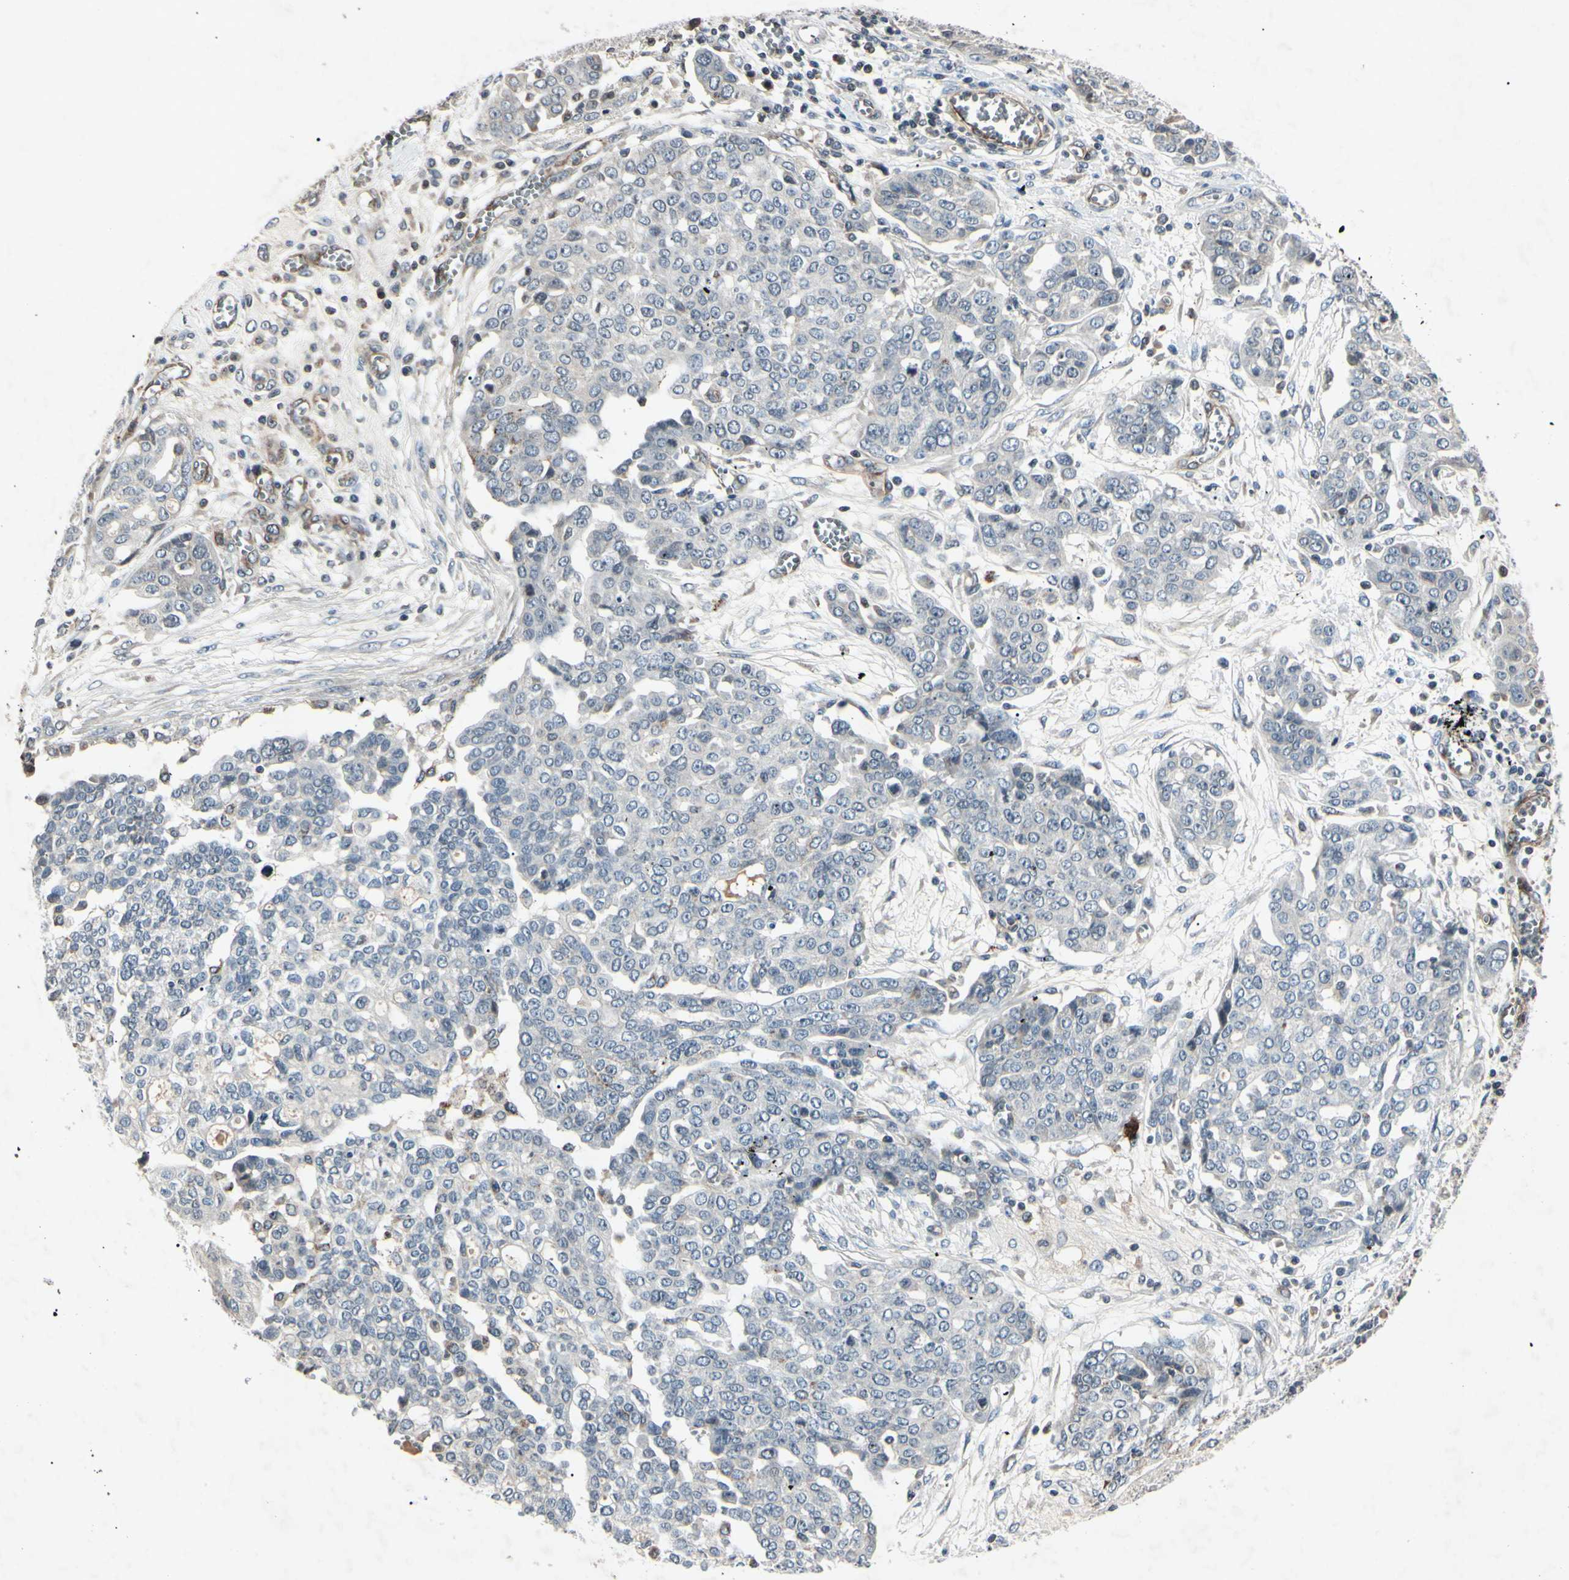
{"staining": {"intensity": "negative", "quantity": "none", "location": "none"}, "tissue": "ovarian cancer", "cell_type": "Tumor cells", "image_type": "cancer", "snomed": [{"axis": "morphology", "description": "Cystadenocarcinoma, serous, NOS"}, {"axis": "topography", "description": "Soft tissue"}, {"axis": "topography", "description": "Ovary"}], "caption": "There is no significant staining in tumor cells of serous cystadenocarcinoma (ovarian).", "gene": "AEBP1", "patient": {"sex": "female", "age": 57}}